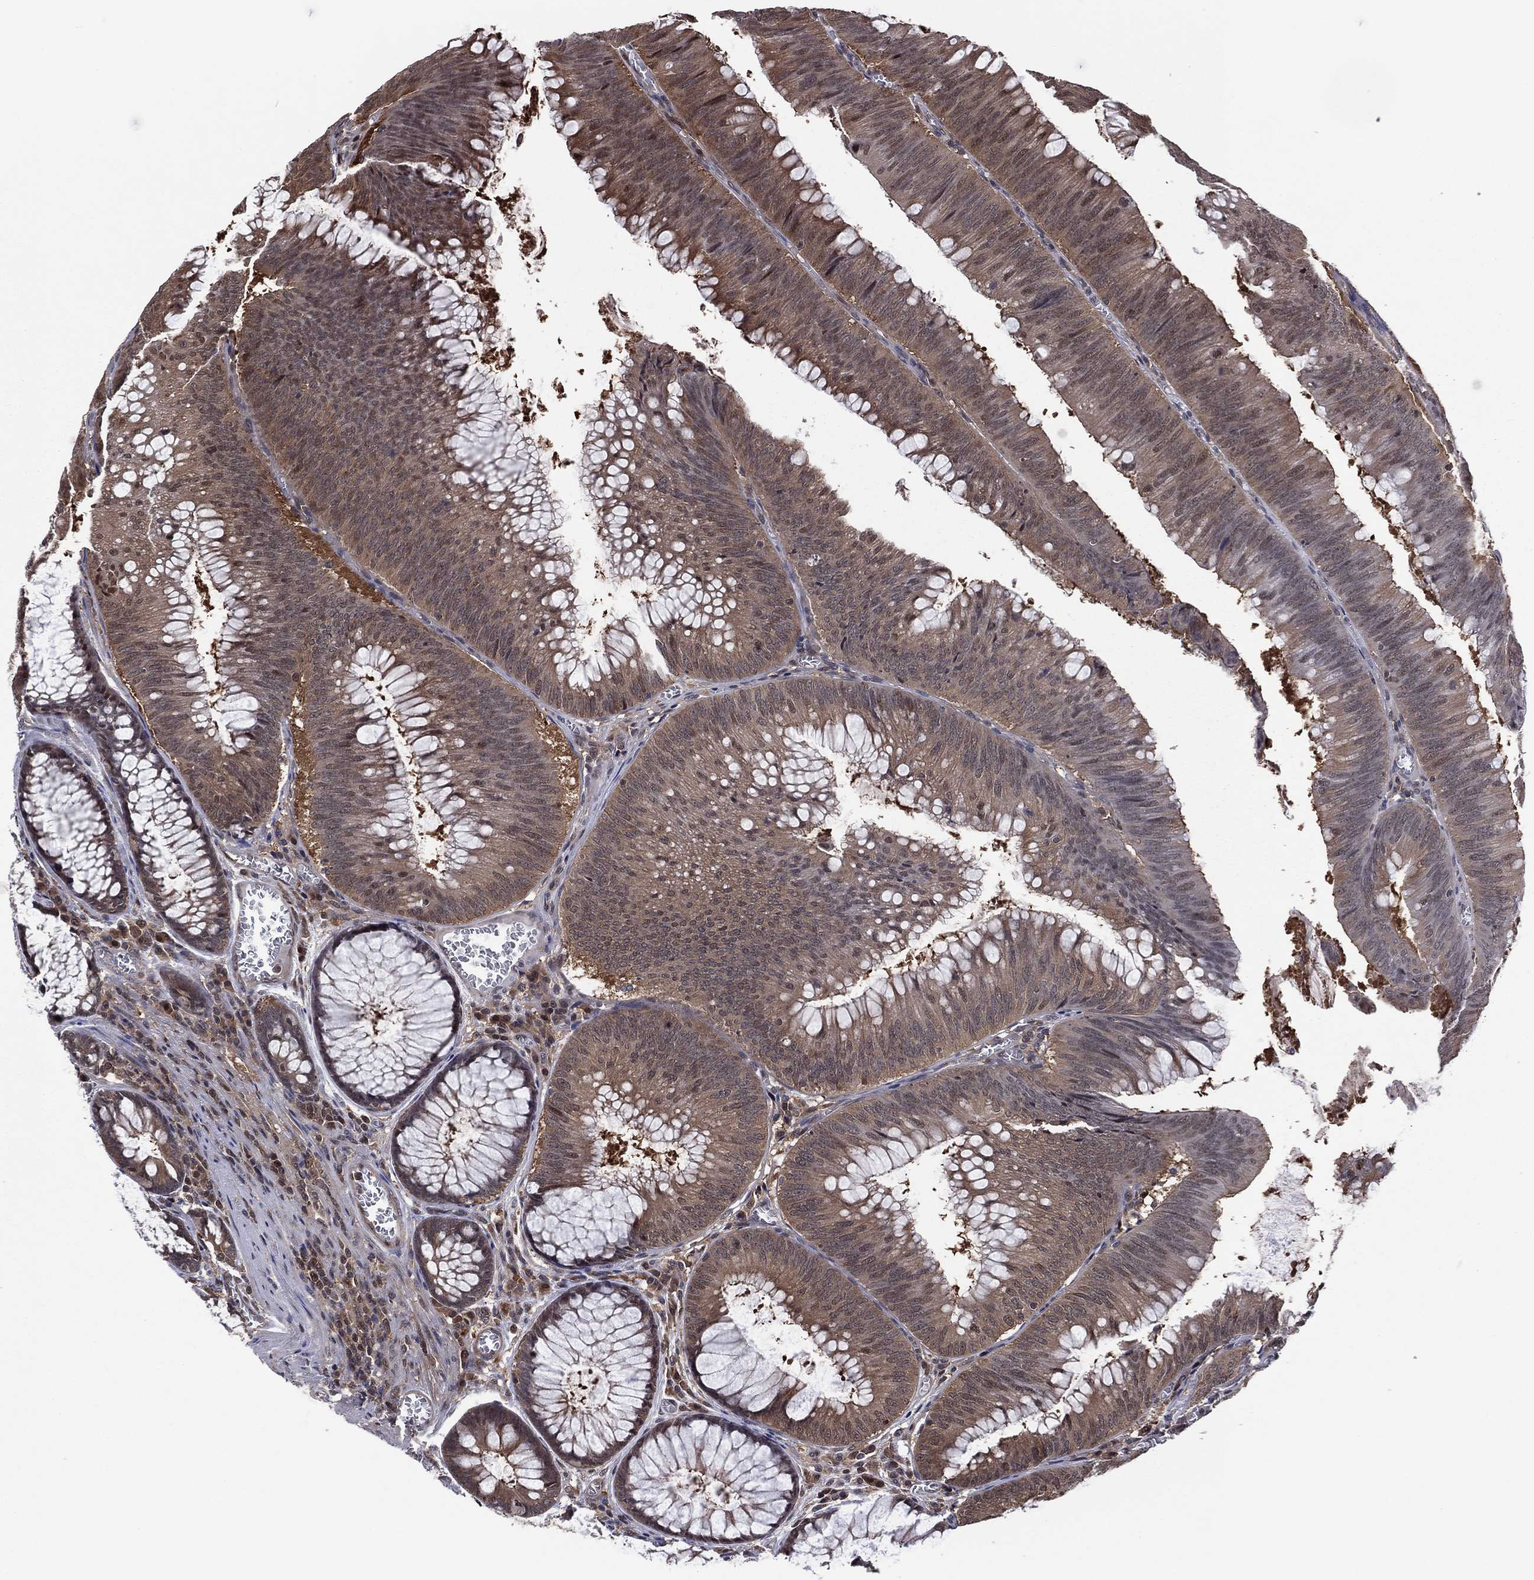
{"staining": {"intensity": "weak", "quantity": "25%-75%", "location": "cytoplasmic/membranous"}, "tissue": "colorectal cancer", "cell_type": "Tumor cells", "image_type": "cancer", "snomed": [{"axis": "morphology", "description": "Adenocarcinoma, NOS"}, {"axis": "topography", "description": "Rectum"}], "caption": "High-magnification brightfield microscopy of colorectal cancer (adenocarcinoma) stained with DAB (brown) and counterstained with hematoxylin (blue). tumor cells exhibit weak cytoplasmic/membranous positivity is present in about25%-75% of cells.", "gene": "ICOSLG", "patient": {"sex": "female", "age": 72}}